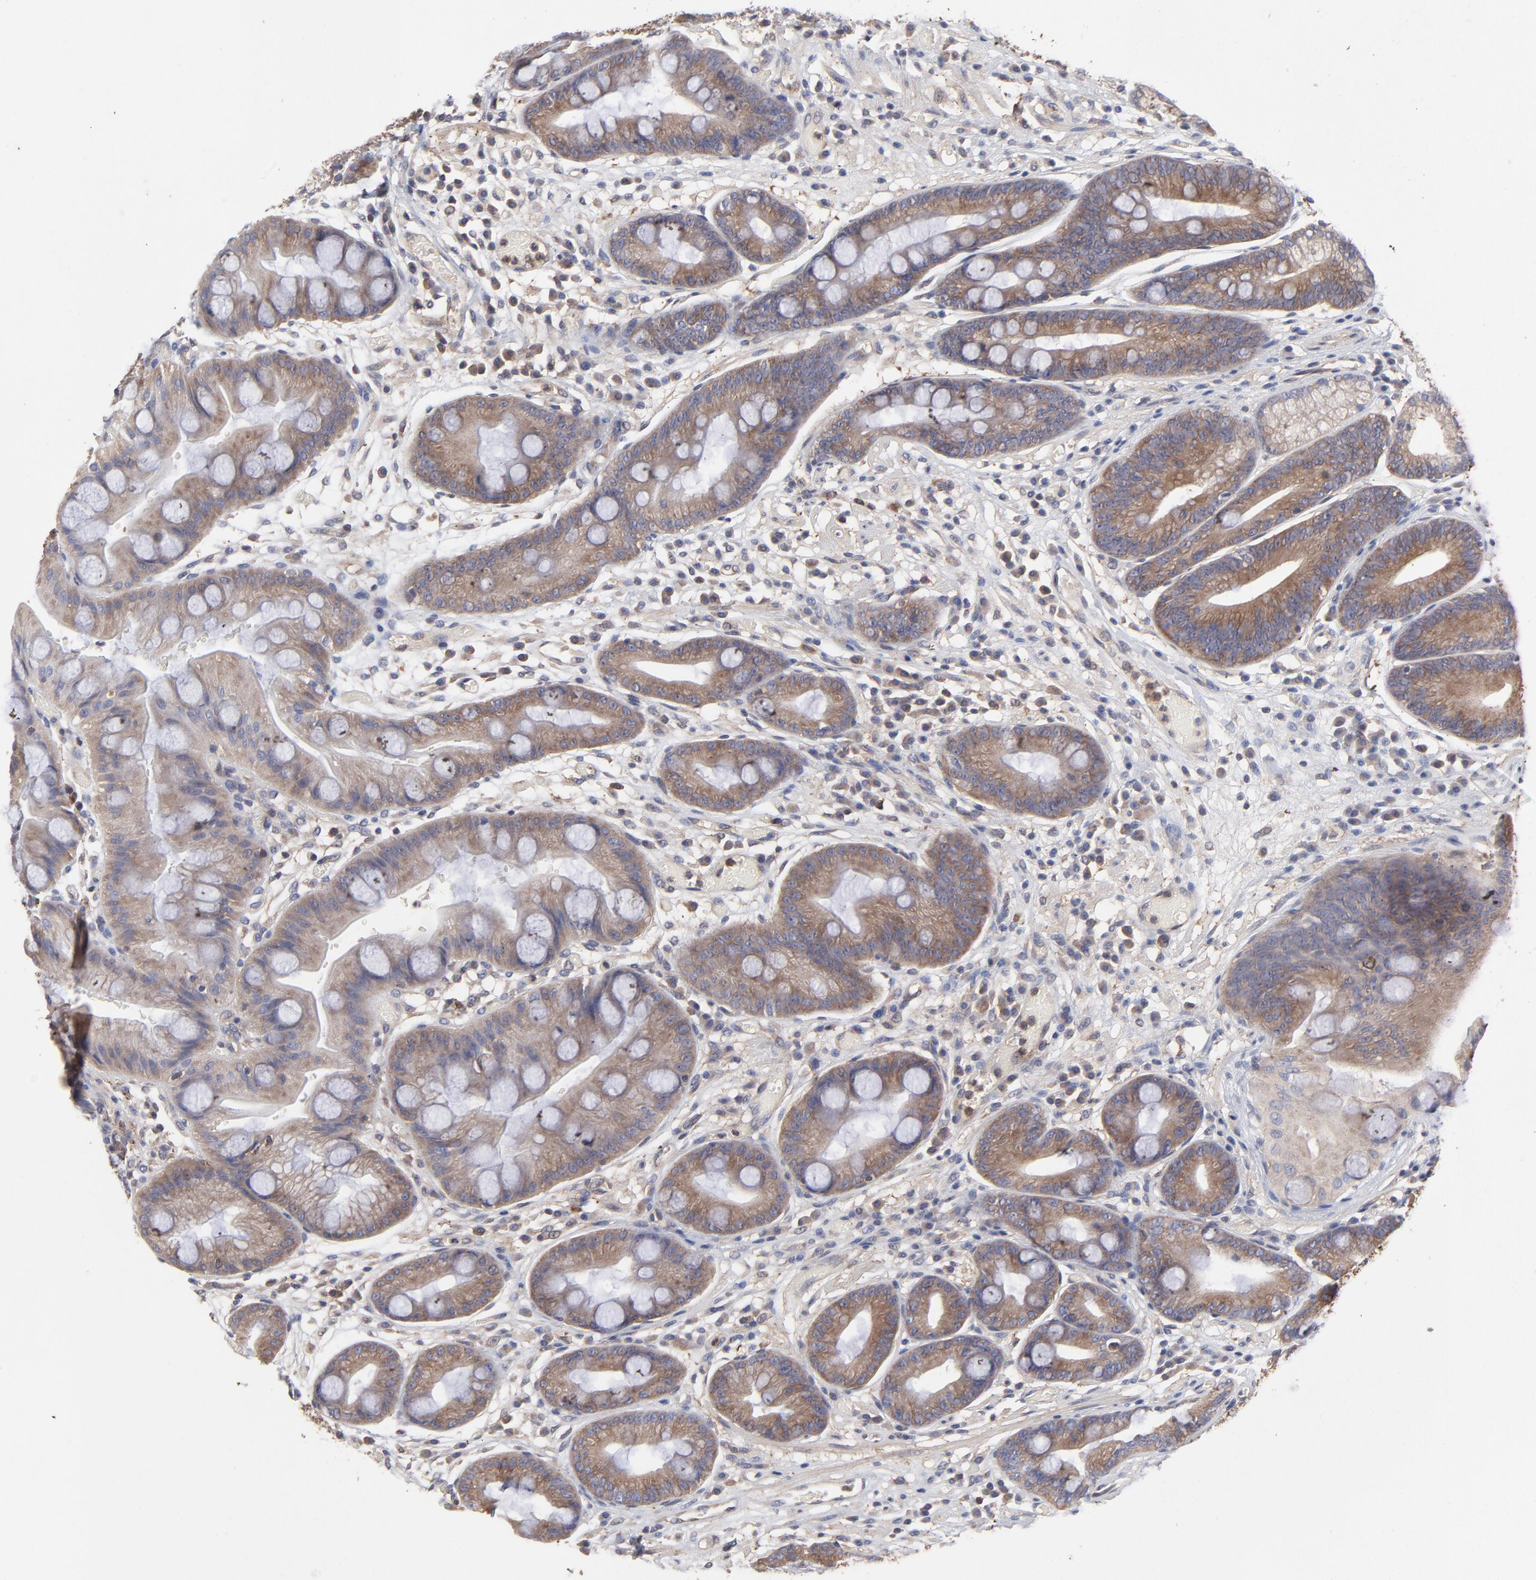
{"staining": {"intensity": "strong", "quantity": "25%-75%", "location": "cytoplasmic/membranous"}, "tissue": "stomach", "cell_type": "Glandular cells", "image_type": "normal", "snomed": [{"axis": "morphology", "description": "Normal tissue, NOS"}, {"axis": "morphology", "description": "Inflammation, NOS"}, {"axis": "topography", "description": "Stomach, lower"}], "caption": "This is a histology image of IHC staining of unremarkable stomach, which shows strong positivity in the cytoplasmic/membranous of glandular cells.", "gene": "NFKBIA", "patient": {"sex": "male", "age": 59}}